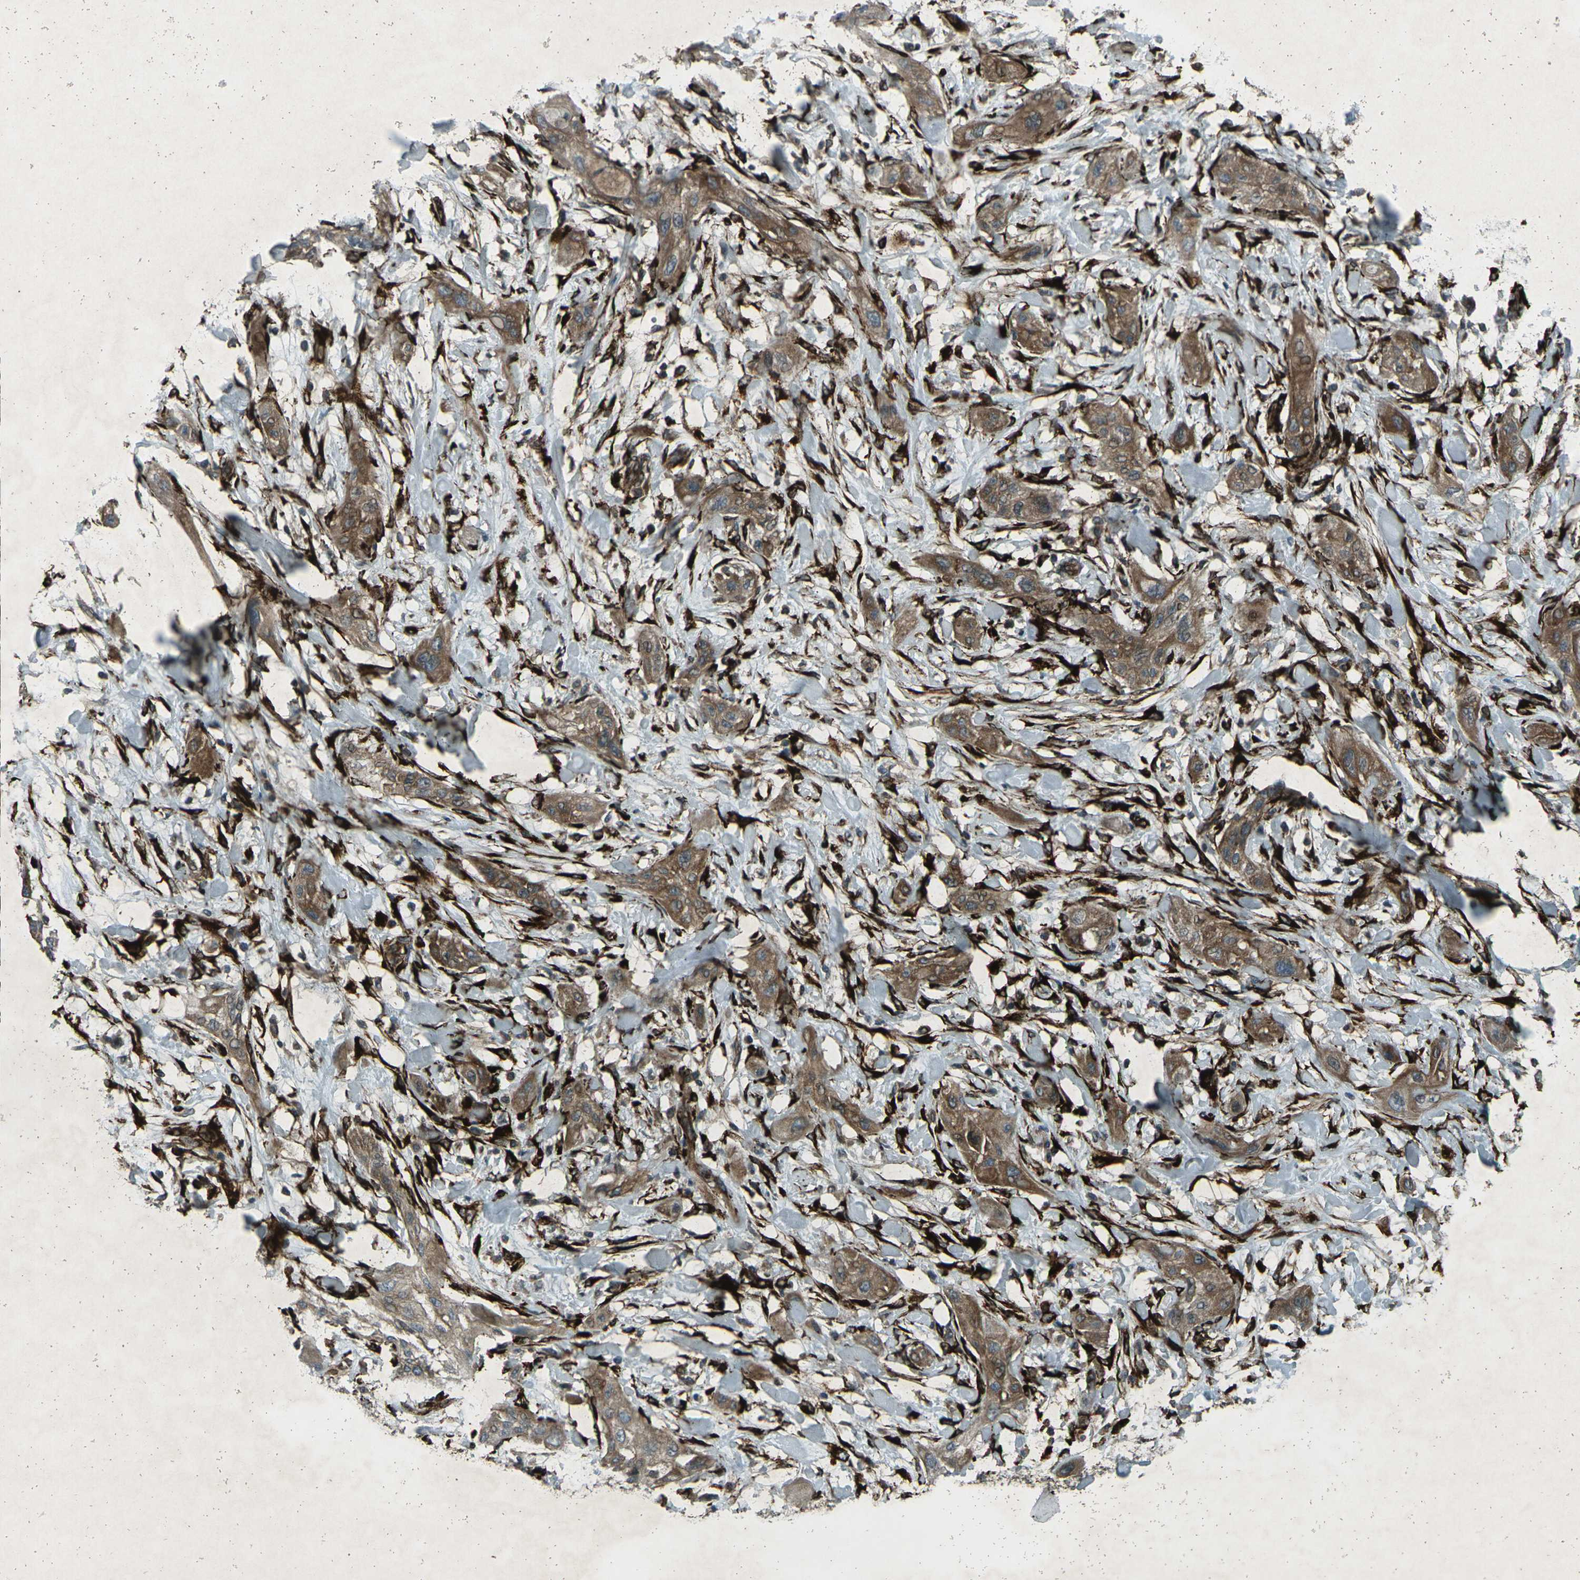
{"staining": {"intensity": "moderate", "quantity": ">75%", "location": "cytoplasmic/membranous"}, "tissue": "lung cancer", "cell_type": "Tumor cells", "image_type": "cancer", "snomed": [{"axis": "morphology", "description": "Squamous cell carcinoma, NOS"}, {"axis": "topography", "description": "Lung"}], "caption": "Lung cancer (squamous cell carcinoma) stained with a protein marker displays moderate staining in tumor cells.", "gene": "LSMEM1", "patient": {"sex": "female", "age": 47}}